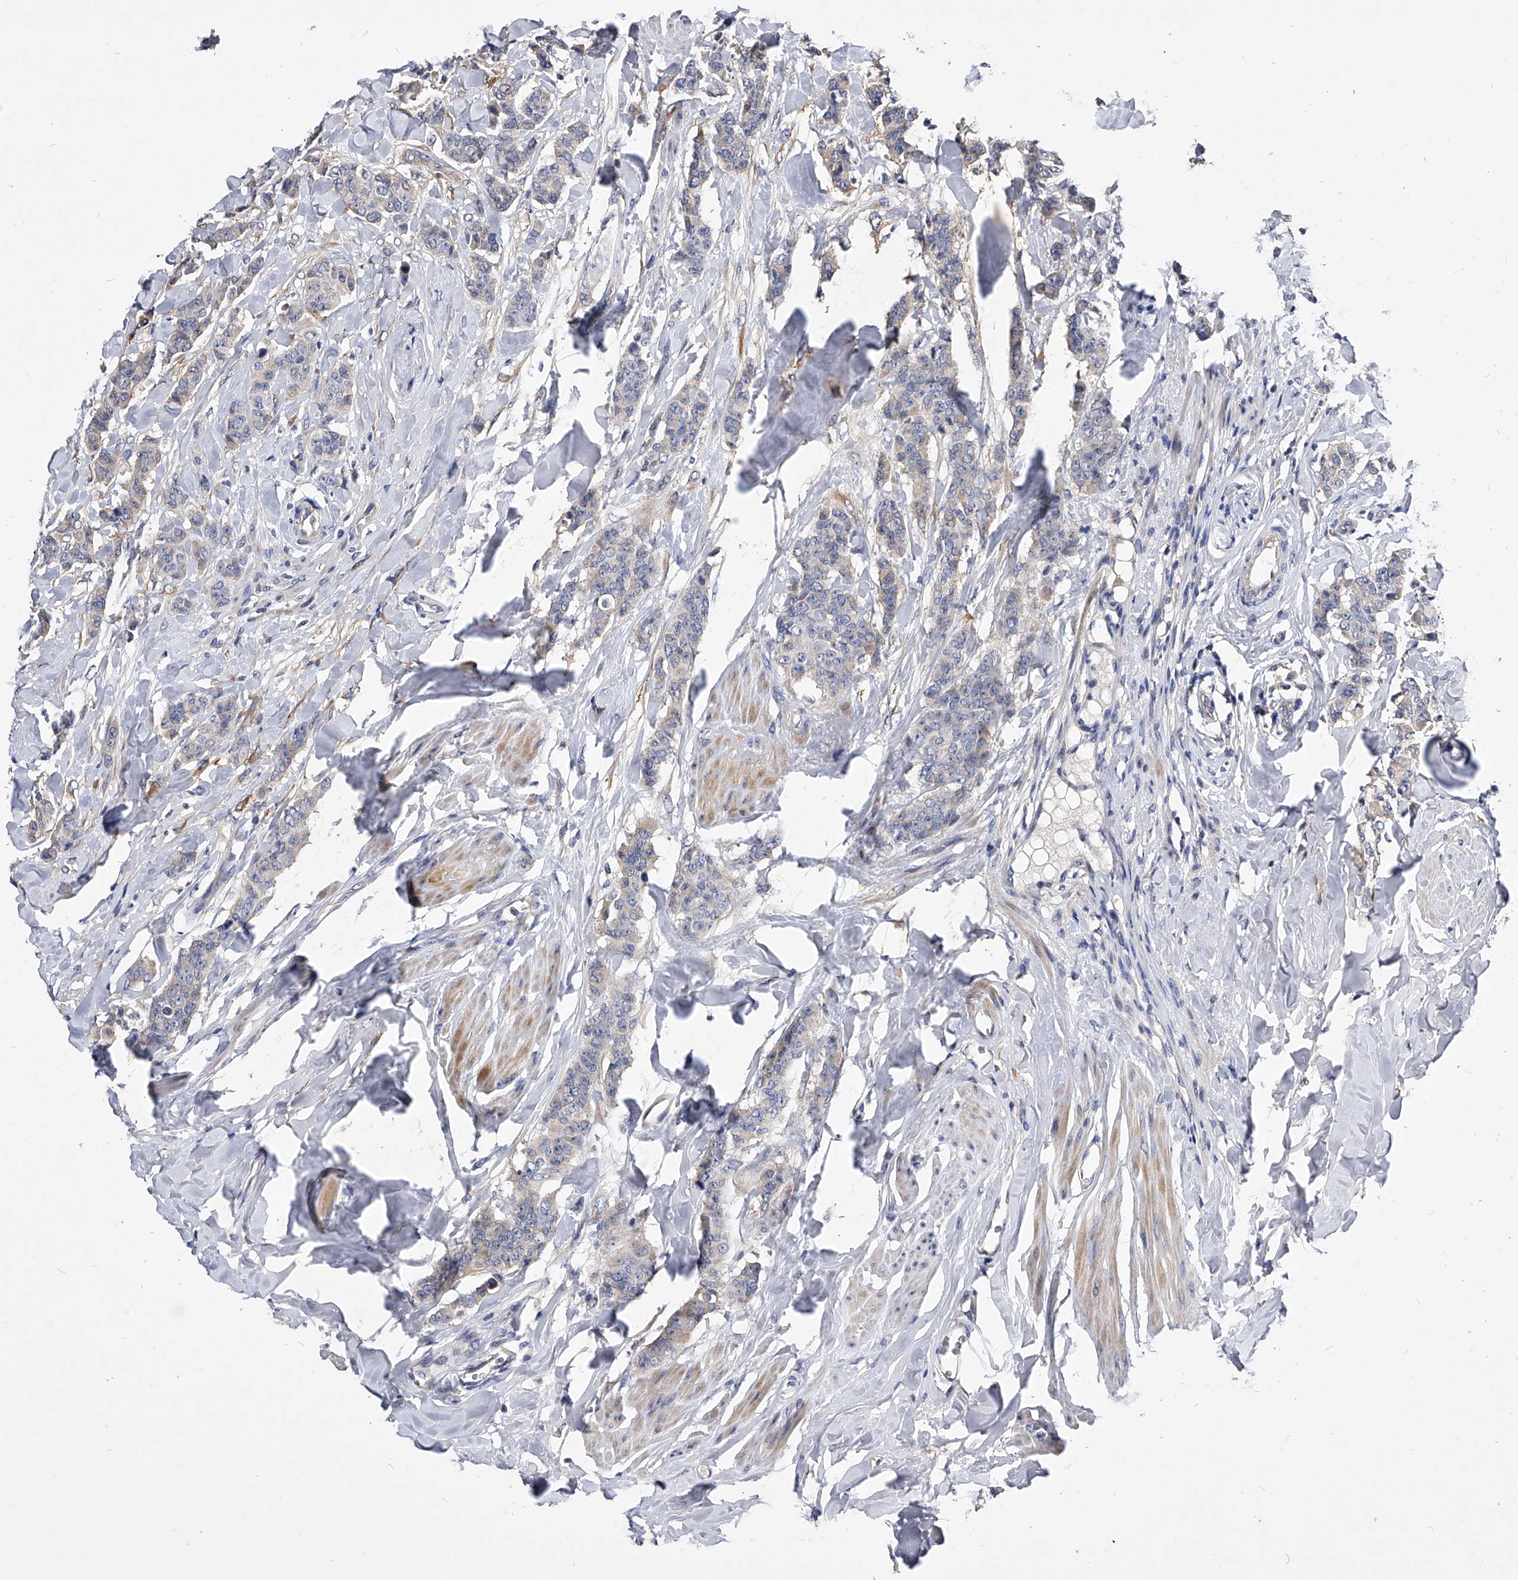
{"staining": {"intensity": "negative", "quantity": "none", "location": "none"}, "tissue": "breast cancer", "cell_type": "Tumor cells", "image_type": "cancer", "snomed": [{"axis": "morphology", "description": "Duct carcinoma"}, {"axis": "topography", "description": "Breast"}], "caption": "Human breast cancer (invasive ductal carcinoma) stained for a protein using immunohistochemistry shows no staining in tumor cells.", "gene": "ARL4C", "patient": {"sex": "female", "age": 40}}